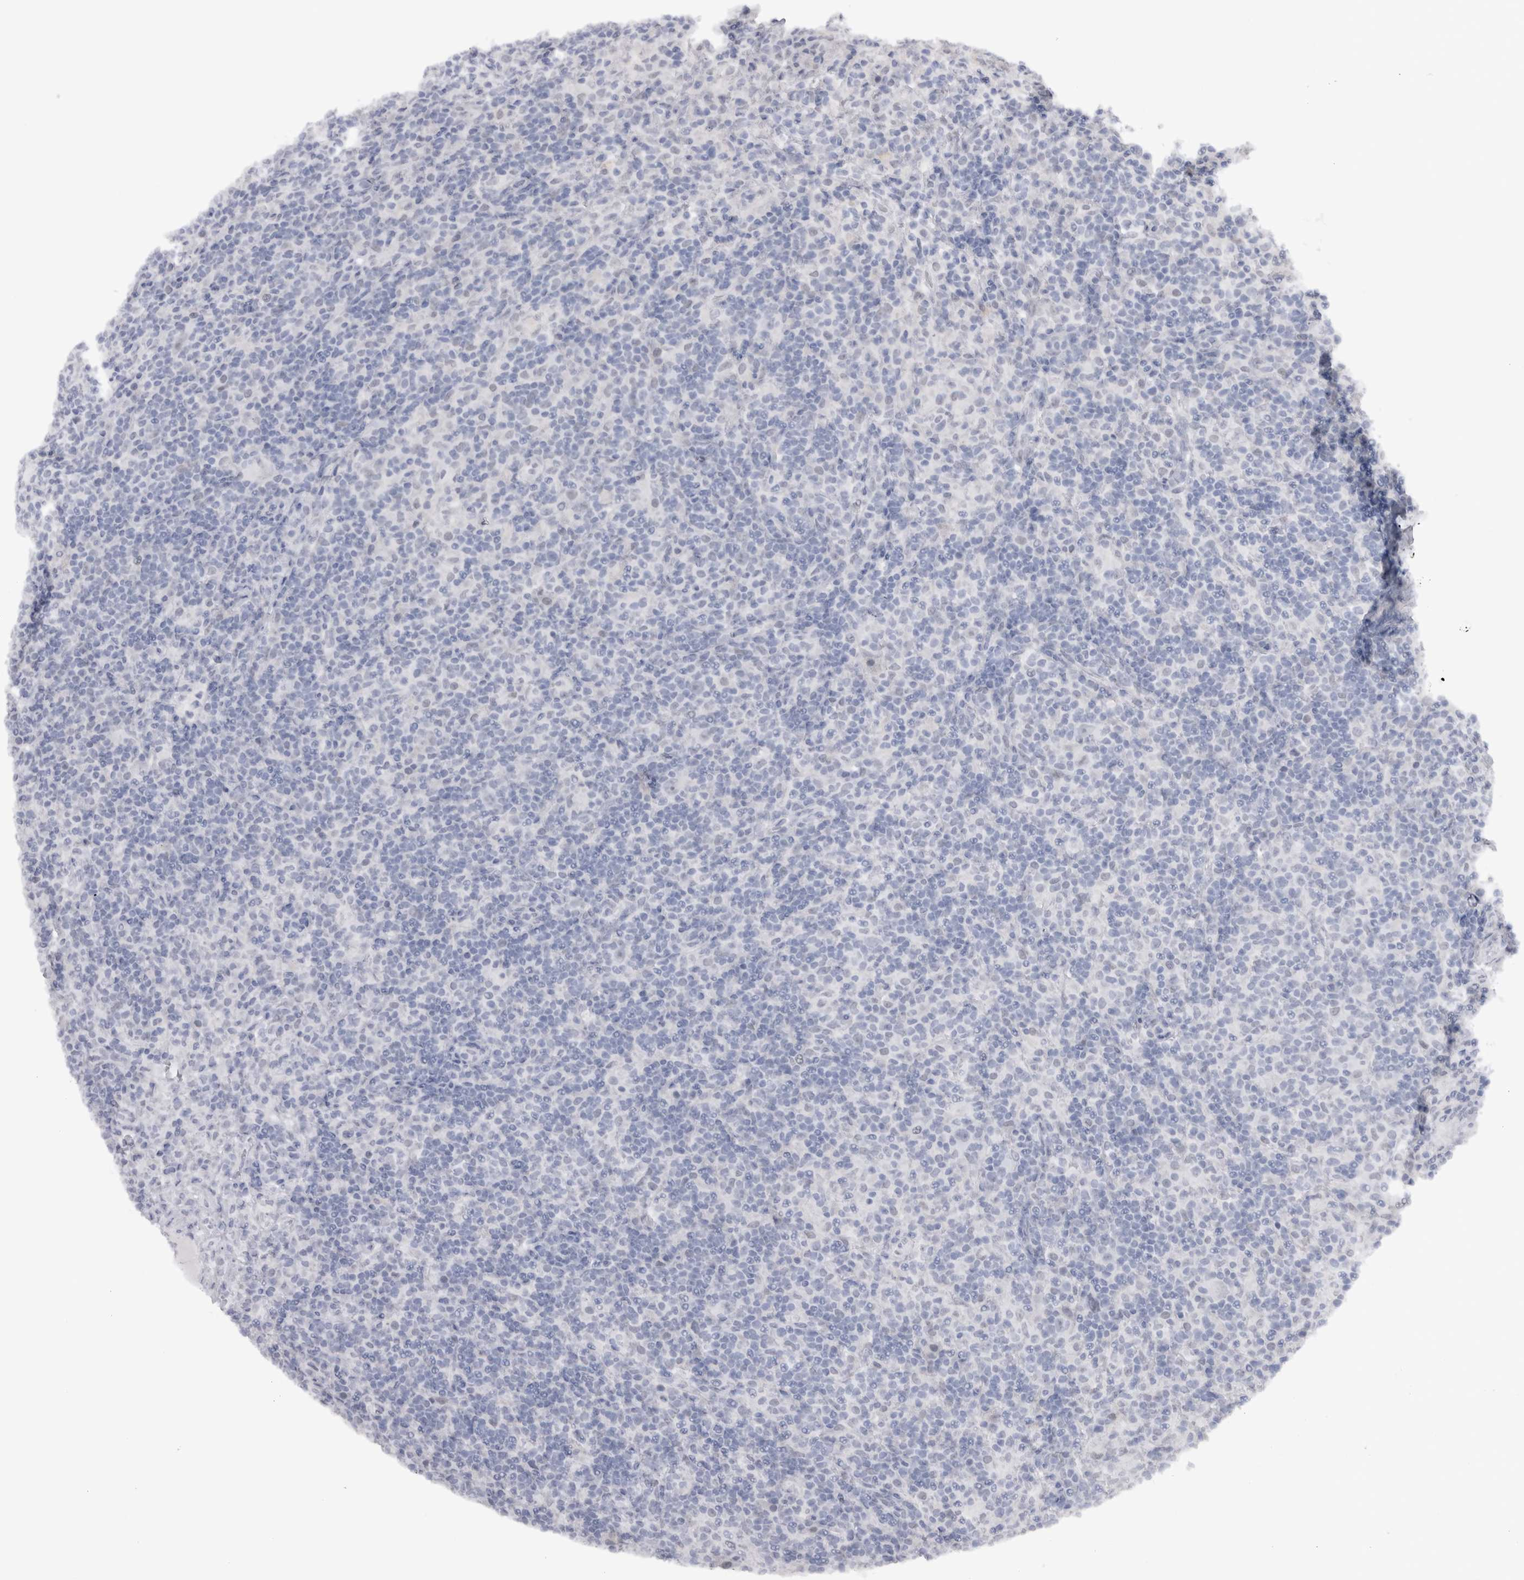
{"staining": {"intensity": "negative", "quantity": "none", "location": "none"}, "tissue": "lymphoma", "cell_type": "Tumor cells", "image_type": "cancer", "snomed": [{"axis": "morphology", "description": "Hodgkin's disease, NOS"}, {"axis": "topography", "description": "Lymph node"}], "caption": "Human Hodgkin's disease stained for a protein using immunohistochemistry (IHC) shows no expression in tumor cells.", "gene": "CDH17", "patient": {"sex": "male", "age": 70}}